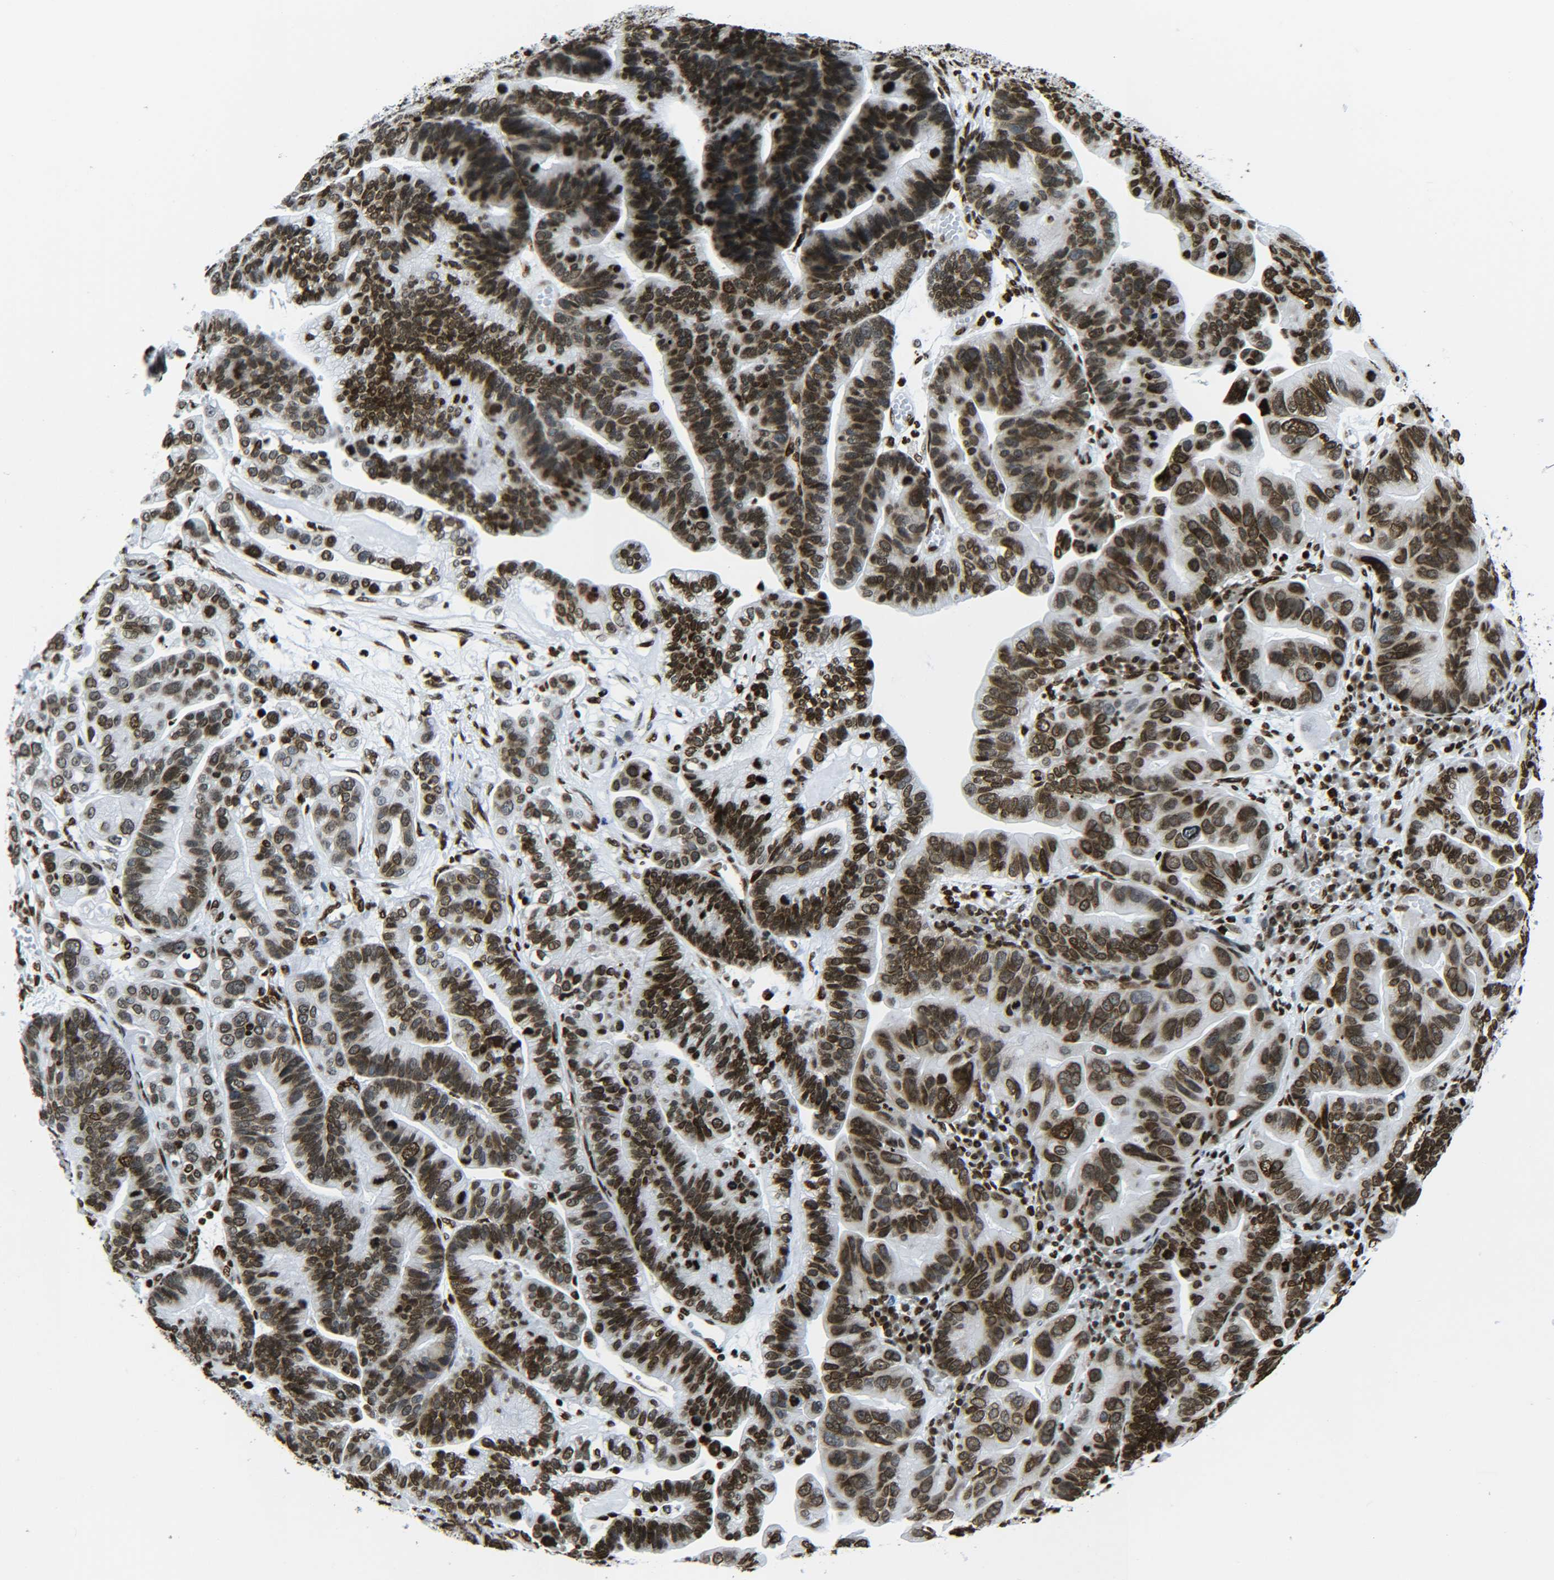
{"staining": {"intensity": "moderate", "quantity": ">75%", "location": "nuclear"}, "tissue": "ovarian cancer", "cell_type": "Tumor cells", "image_type": "cancer", "snomed": [{"axis": "morphology", "description": "Cystadenocarcinoma, serous, NOS"}, {"axis": "topography", "description": "Ovary"}], "caption": "Immunohistochemistry (IHC) of serous cystadenocarcinoma (ovarian) exhibits medium levels of moderate nuclear positivity in about >75% of tumor cells.", "gene": "H2AX", "patient": {"sex": "female", "age": 56}}